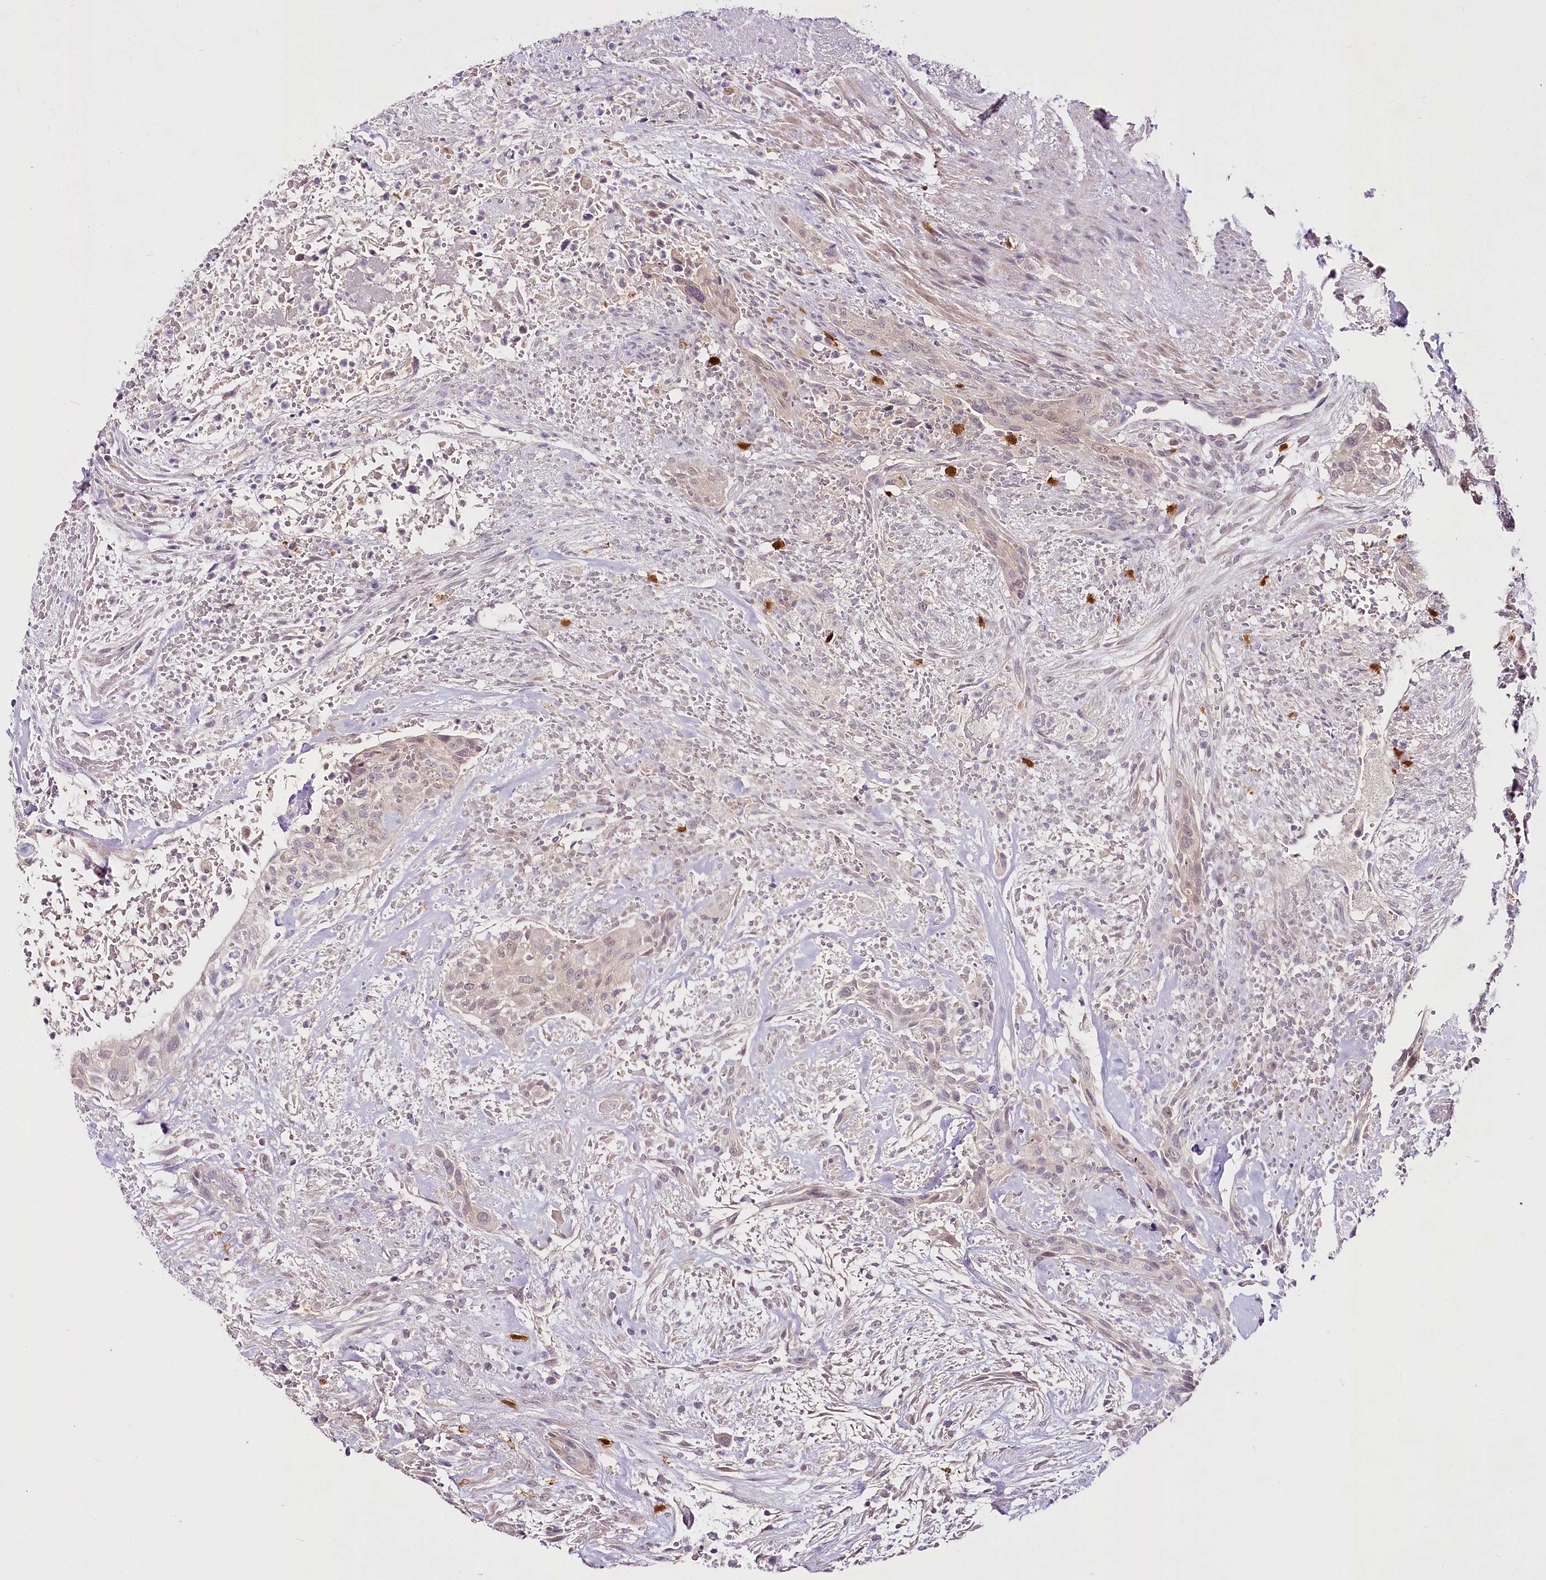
{"staining": {"intensity": "negative", "quantity": "none", "location": "none"}, "tissue": "urothelial cancer", "cell_type": "Tumor cells", "image_type": "cancer", "snomed": [{"axis": "morphology", "description": "Urothelial carcinoma, High grade"}, {"axis": "topography", "description": "Urinary bladder"}], "caption": "DAB immunohistochemical staining of human urothelial cancer displays no significant expression in tumor cells. (DAB (3,3'-diaminobenzidine) immunohistochemistry visualized using brightfield microscopy, high magnification).", "gene": "VWA5A", "patient": {"sex": "male", "age": 35}}